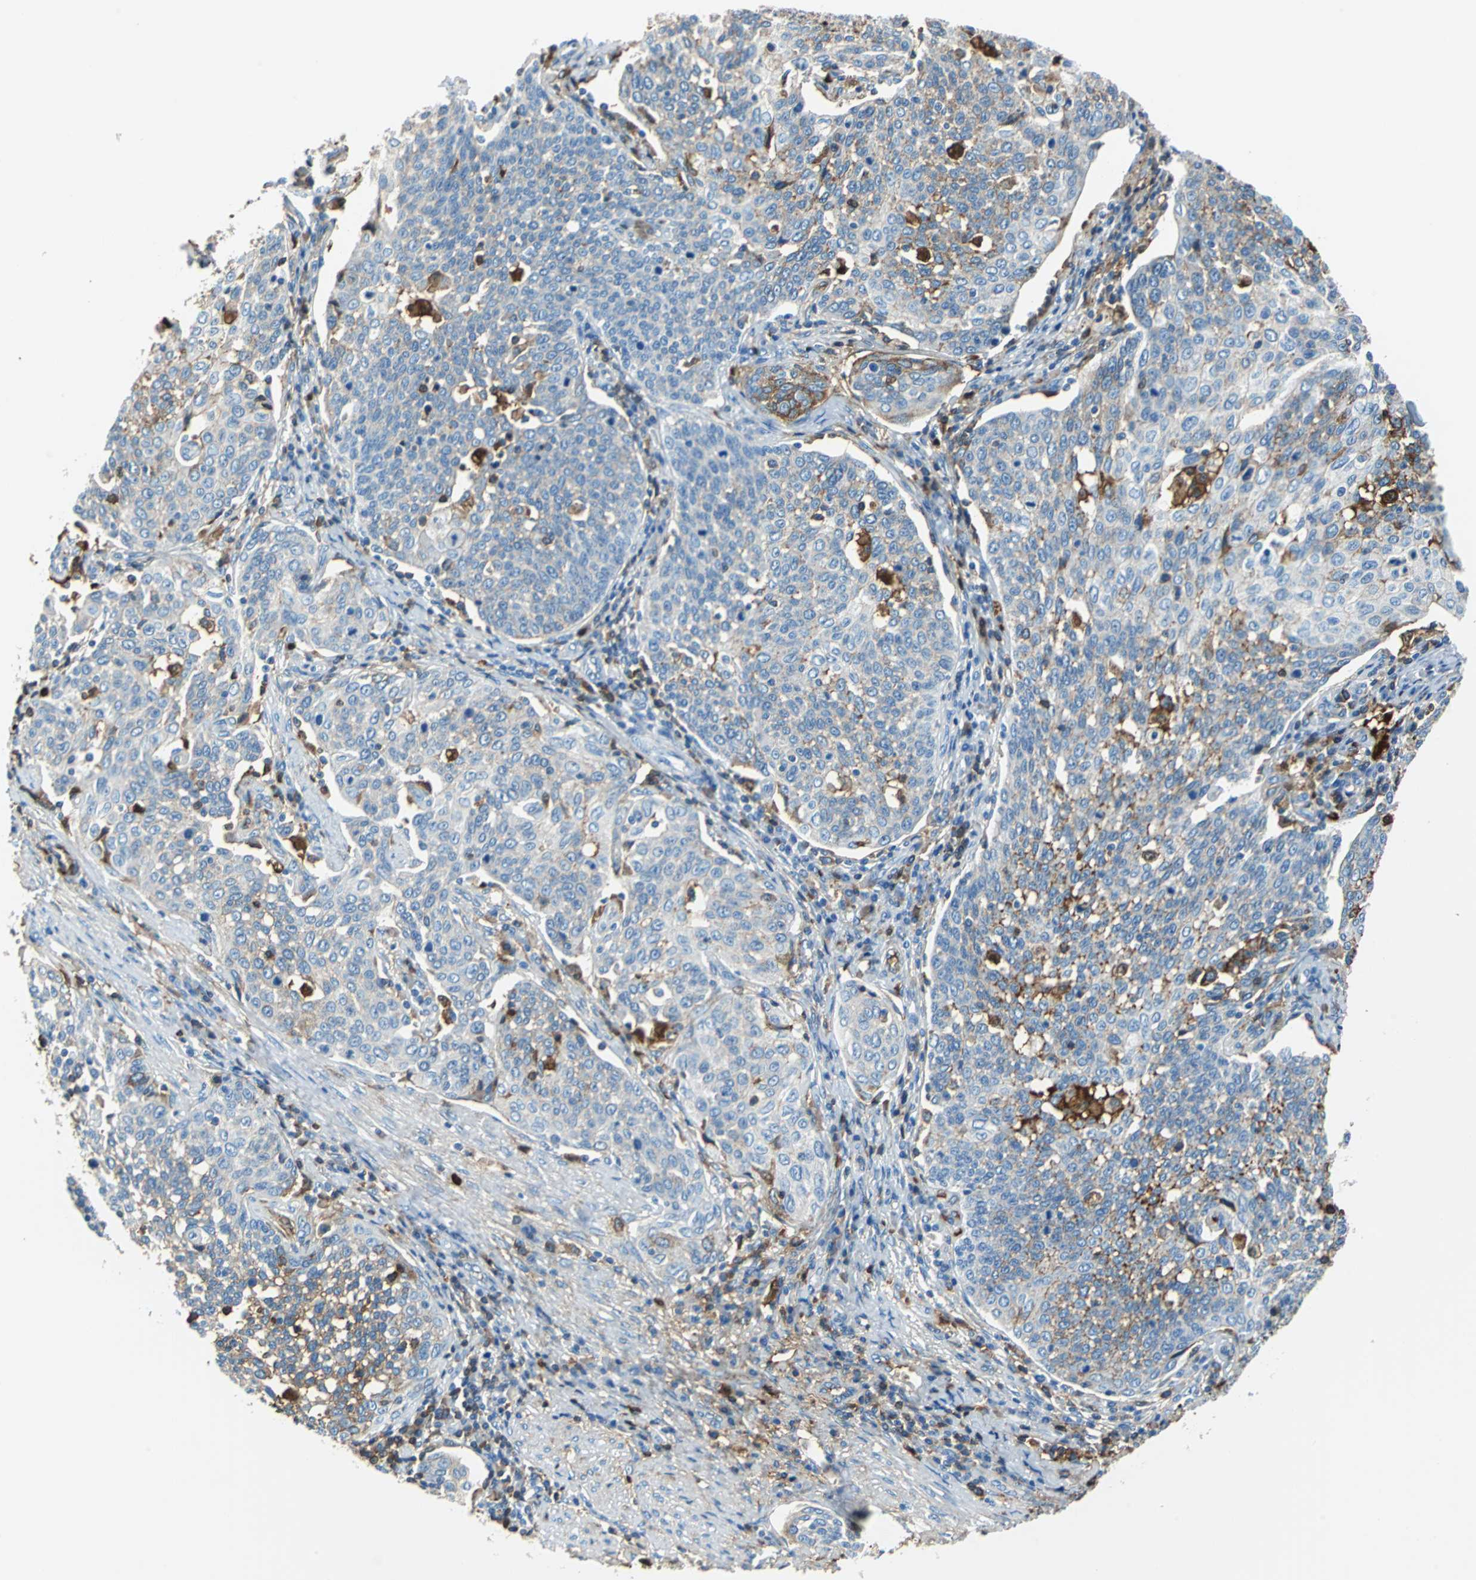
{"staining": {"intensity": "moderate", "quantity": "25%-75%", "location": "cytoplasmic/membranous"}, "tissue": "cervical cancer", "cell_type": "Tumor cells", "image_type": "cancer", "snomed": [{"axis": "morphology", "description": "Squamous cell carcinoma, NOS"}, {"axis": "topography", "description": "Cervix"}], "caption": "Human cervical cancer (squamous cell carcinoma) stained for a protein (brown) demonstrates moderate cytoplasmic/membranous positive positivity in about 25%-75% of tumor cells.", "gene": "ALB", "patient": {"sex": "female", "age": 34}}